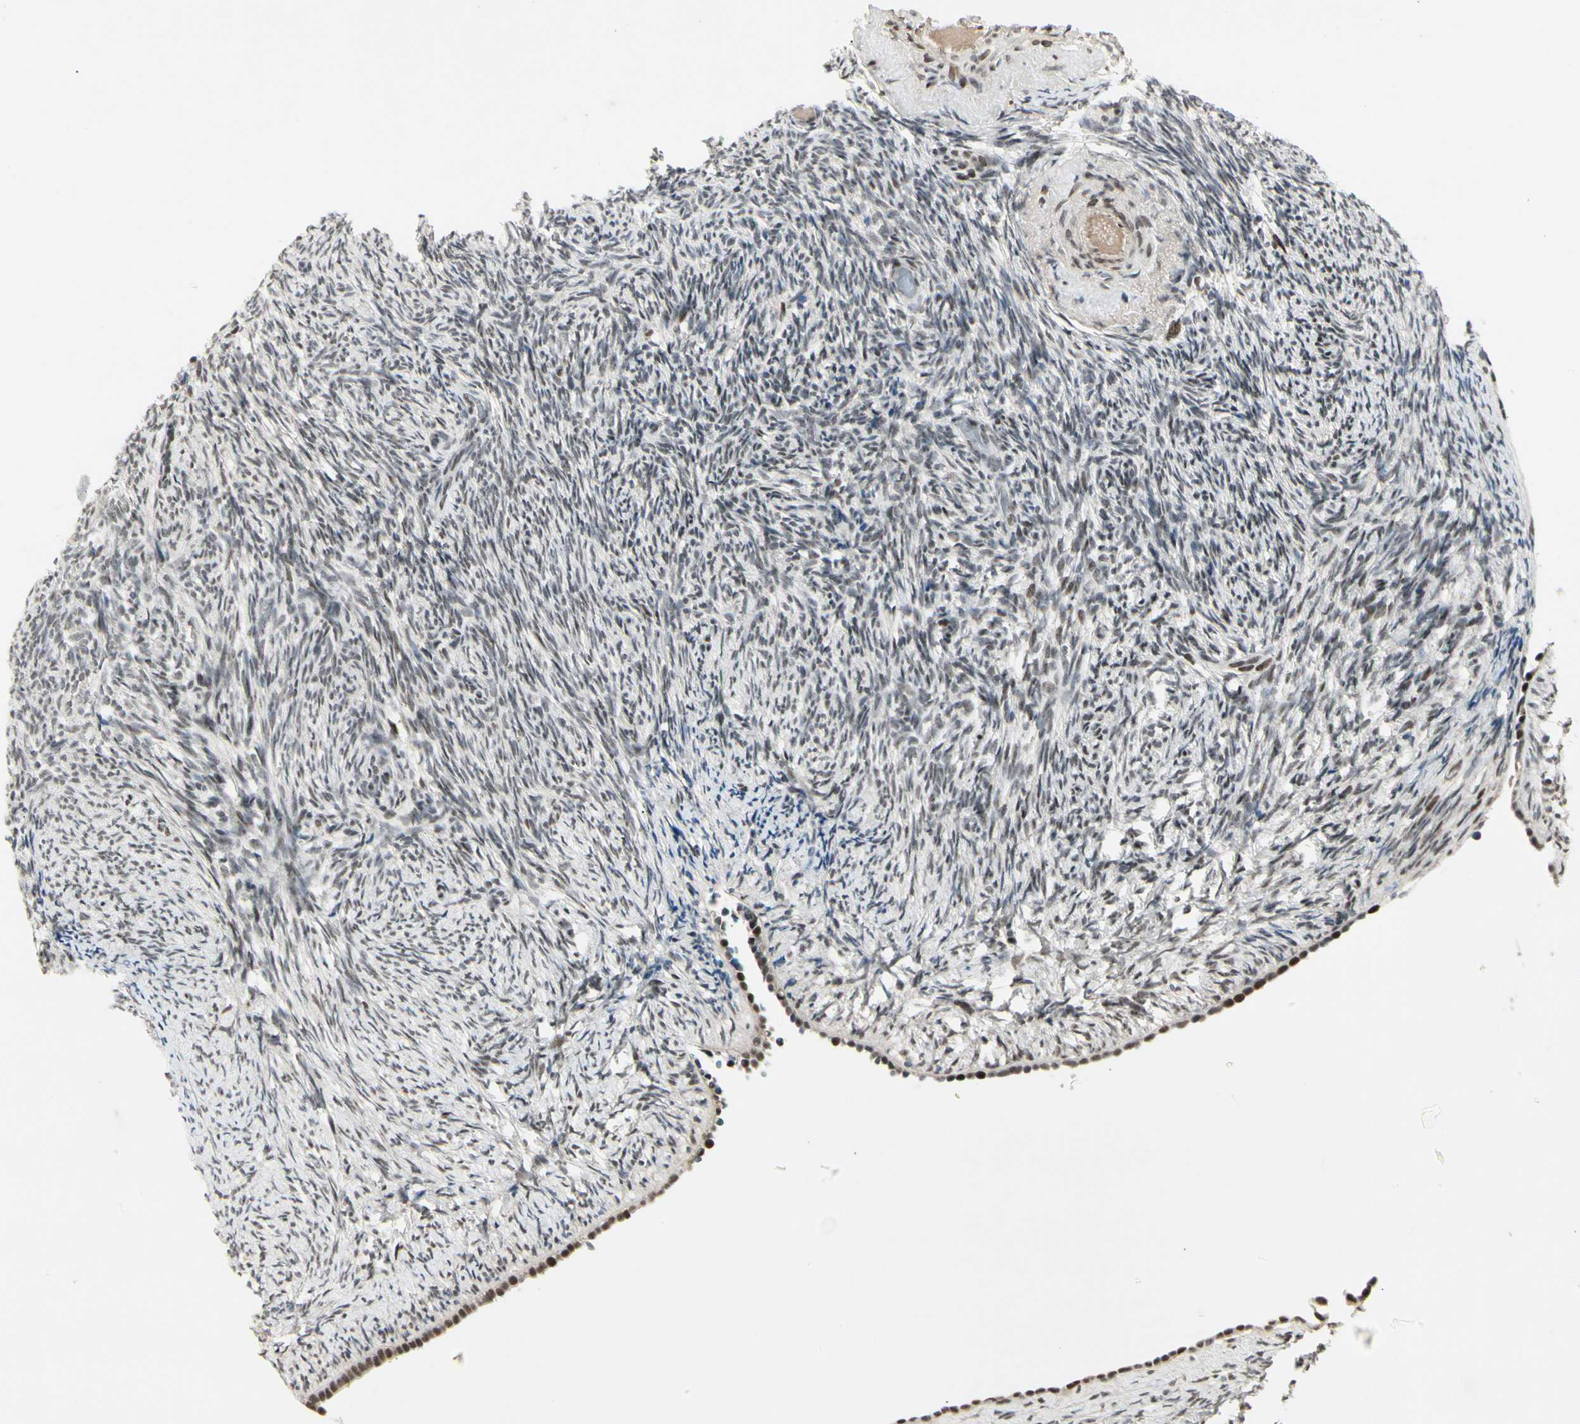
{"staining": {"intensity": "moderate", "quantity": ">75%", "location": "nuclear"}, "tissue": "ovary", "cell_type": "Ovarian stroma cells", "image_type": "normal", "snomed": [{"axis": "morphology", "description": "Normal tissue, NOS"}, {"axis": "topography", "description": "Ovary"}], "caption": "IHC (DAB) staining of benign human ovary shows moderate nuclear protein positivity in approximately >75% of ovarian stroma cells. (IHC, brightfield microscopy, high magnification).", "gene": "FOXJ2", "patient": {"sex": "female", "age": 60}}